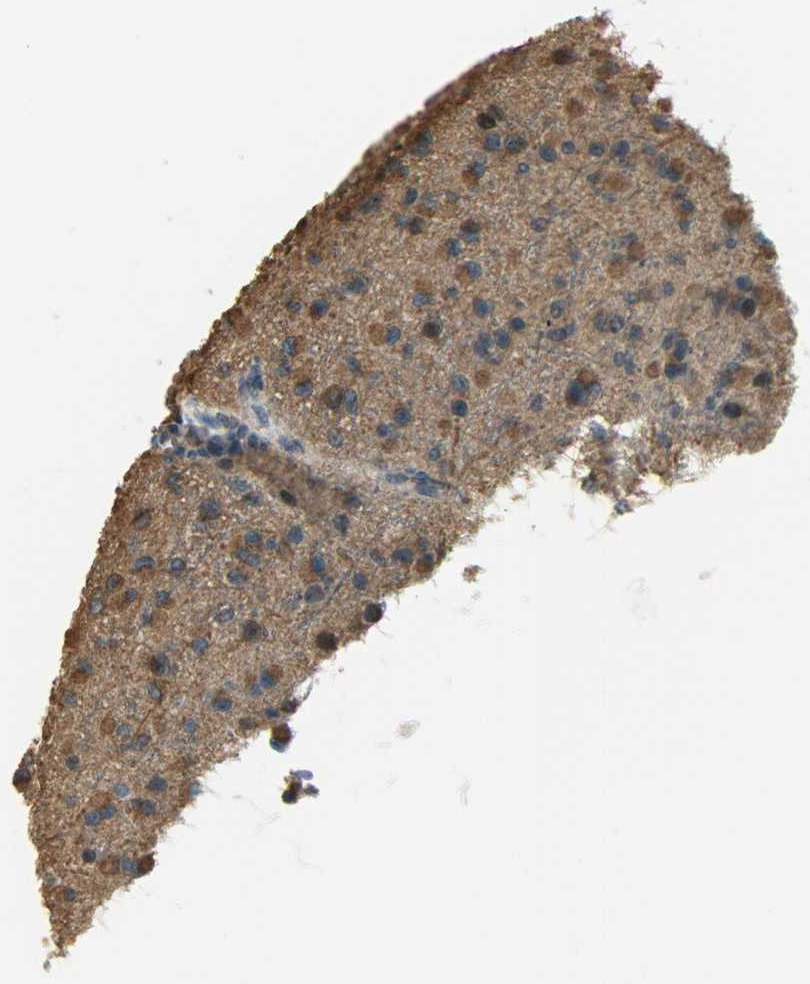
{"staining": {"intensity": "strong", "quantity": "25%-75%", "location": "cytoplasmic/membranous"}, "tissue": "glioma", "cell_type": "Tumor cells", "image_type": "cancer", "snomed": [{"axis": "morphology", "description": "Glioma, malignant, Low grade"}, {"axis": "topography", "description": "Brain"}], "caption": "Malignant low-grade glioma was stained to show a protein in brown. There is high levels of strong cytoplasmic/membranous expression in approximately 25%-75% of tumor cells.", "gene": "LDHB", "patient": {"sex": "male", "age": 42}}